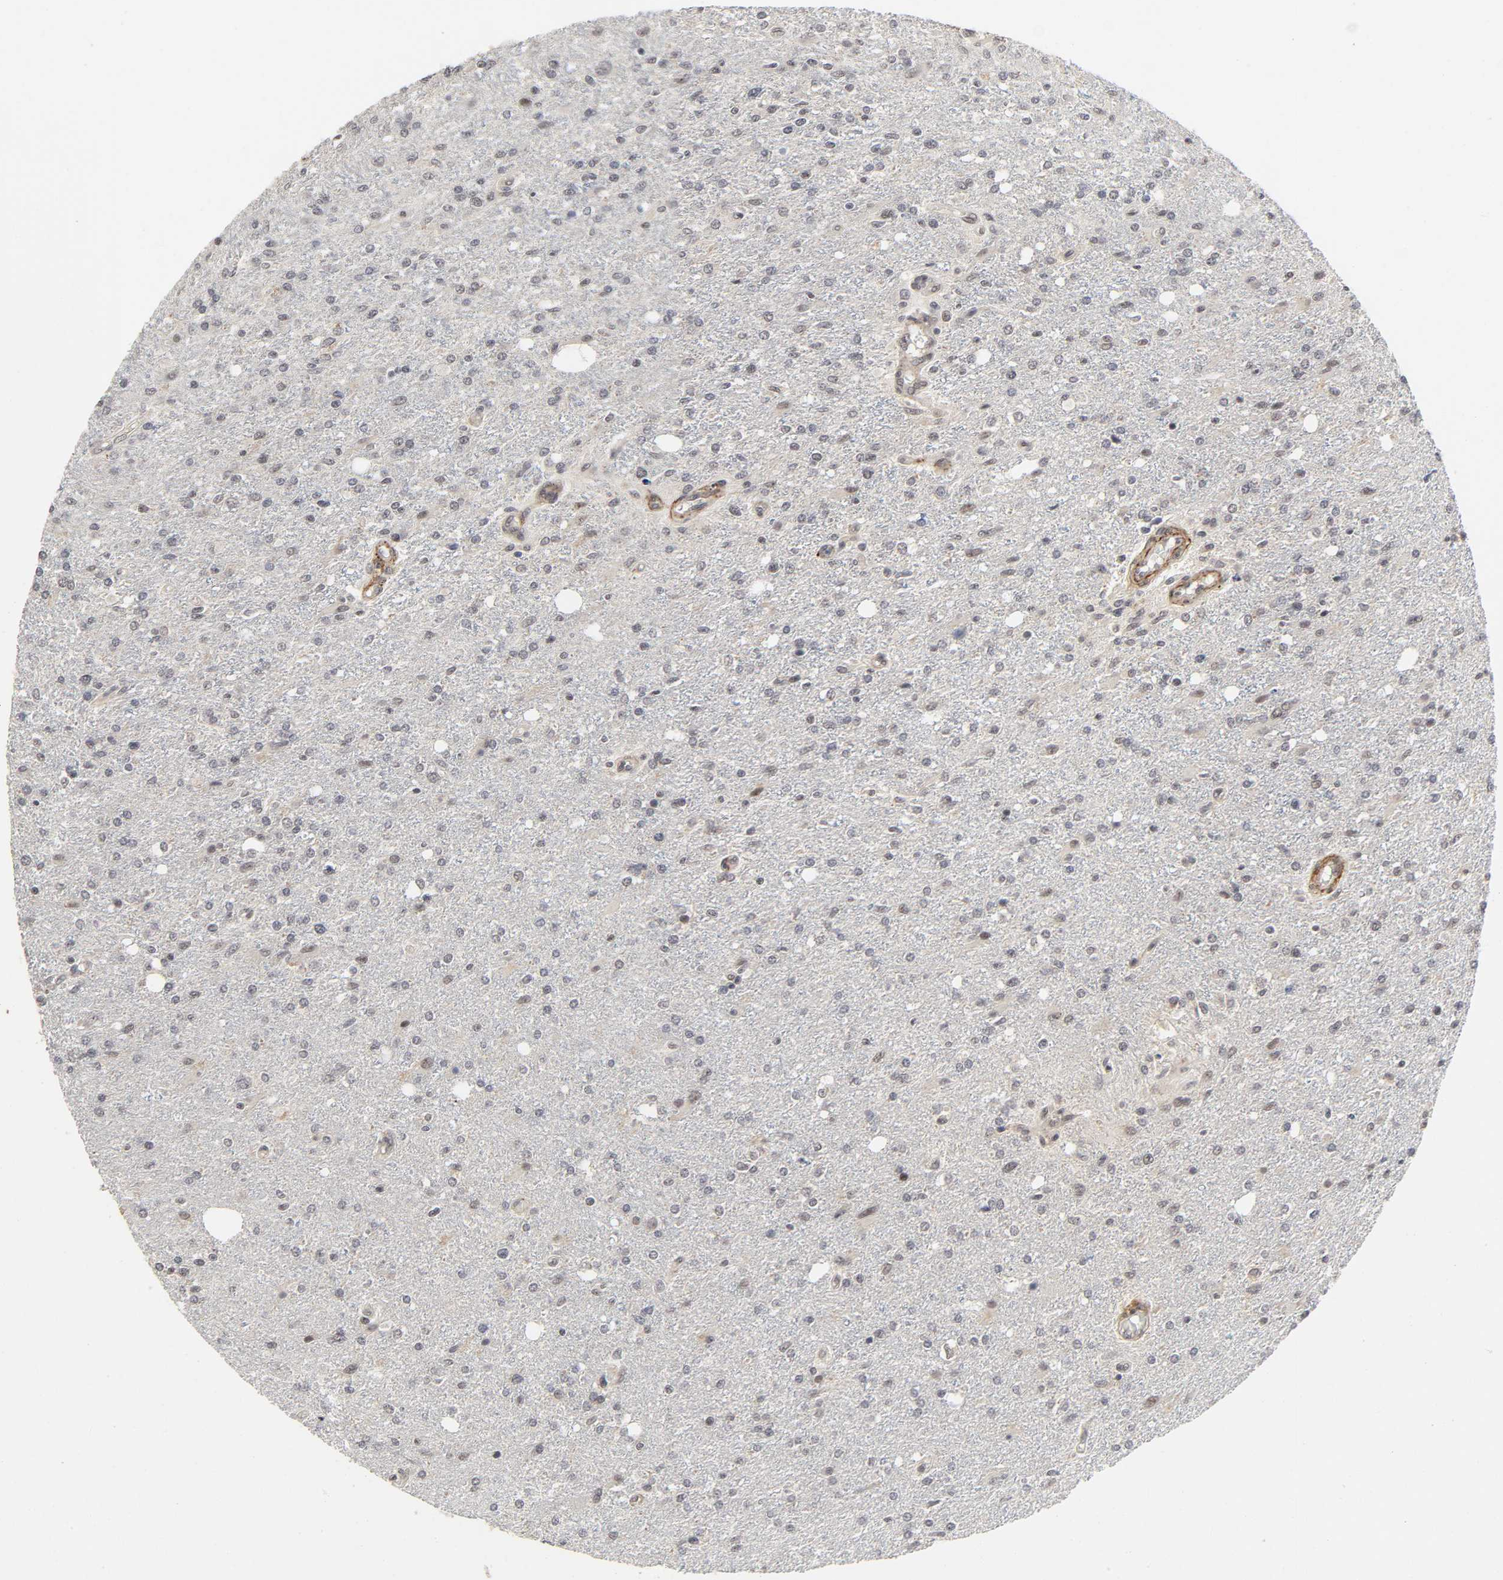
{"staining": {"intensity": "weak", "quantity": "25%-75%", "location": "nuclear"}, "tissue": "glioma", "cell_type": "Tumor cells", "image_type": "cancer", "snomed": [{"axis": "morphology", "description": "Glioma, malignant, High grade"}, {"axis": "topography", "description": "Cerebral cortex"}], "caption": "Weak nuclear expression is seen in approximately 25%-75% of tumor cells in glioma. (Stains: DAB in brown, nuclei in blue, Microscopy: brightfield microscopy at high magnification).", "gene": "ZKSCAN8", "patient": {"sex": "male", "age": 76}}